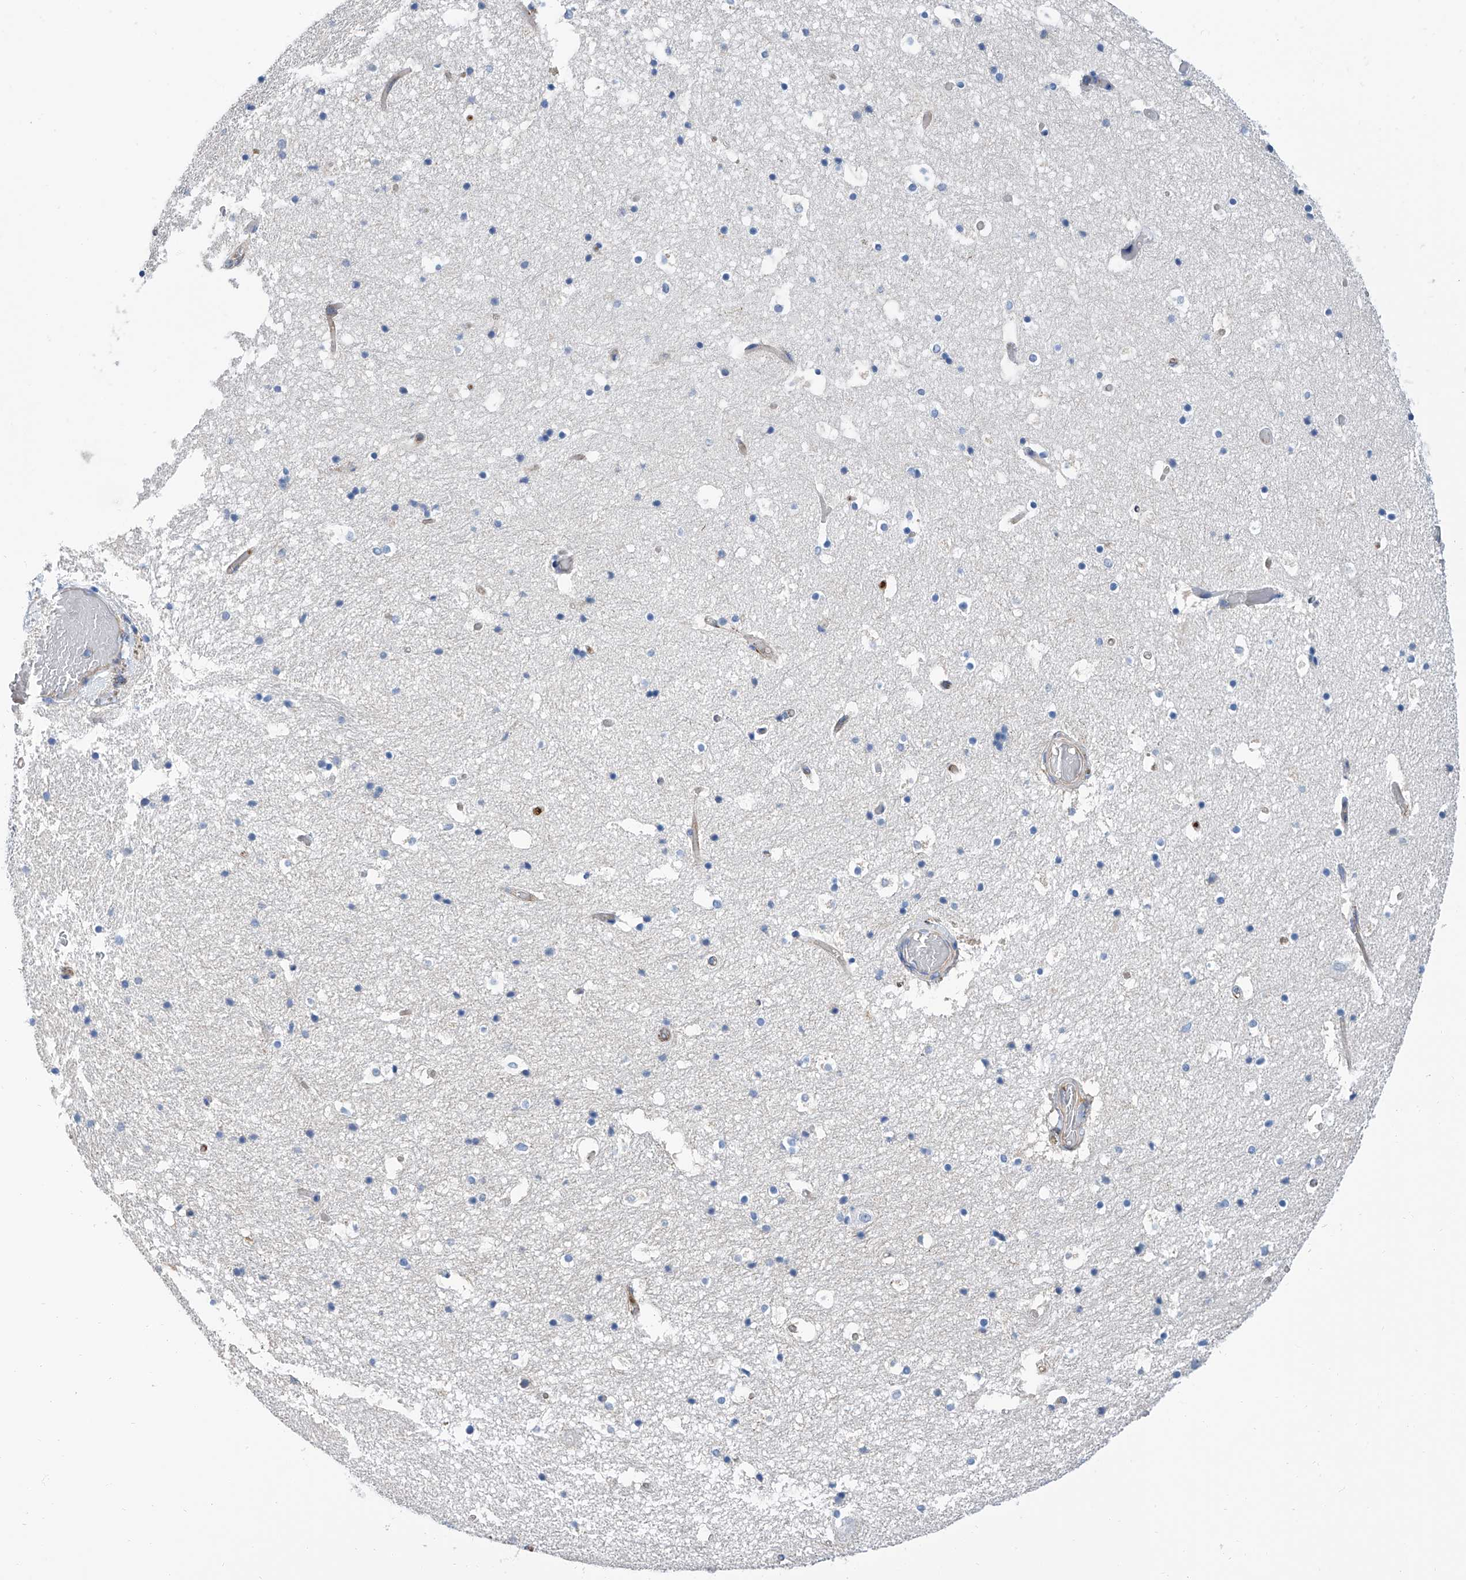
{"staining": {"intensity": "negative", "quantity": "none", "location": "none"}, "tissue": "hippocampus", "cell_type": "Glial cells", "image_type": "normal", "snomed": [{"axis": "morphology", "description": "Normal tissue, NOS"}, {"axis": "topography", "description": "Hippocampus"}], "caption": "Hippocampus stained for a protein using immunohistochemistry (IHC) demonstrates no staining glial cells.", "gene": "GPT", "patient": {"sex": "female", "age": 52}}